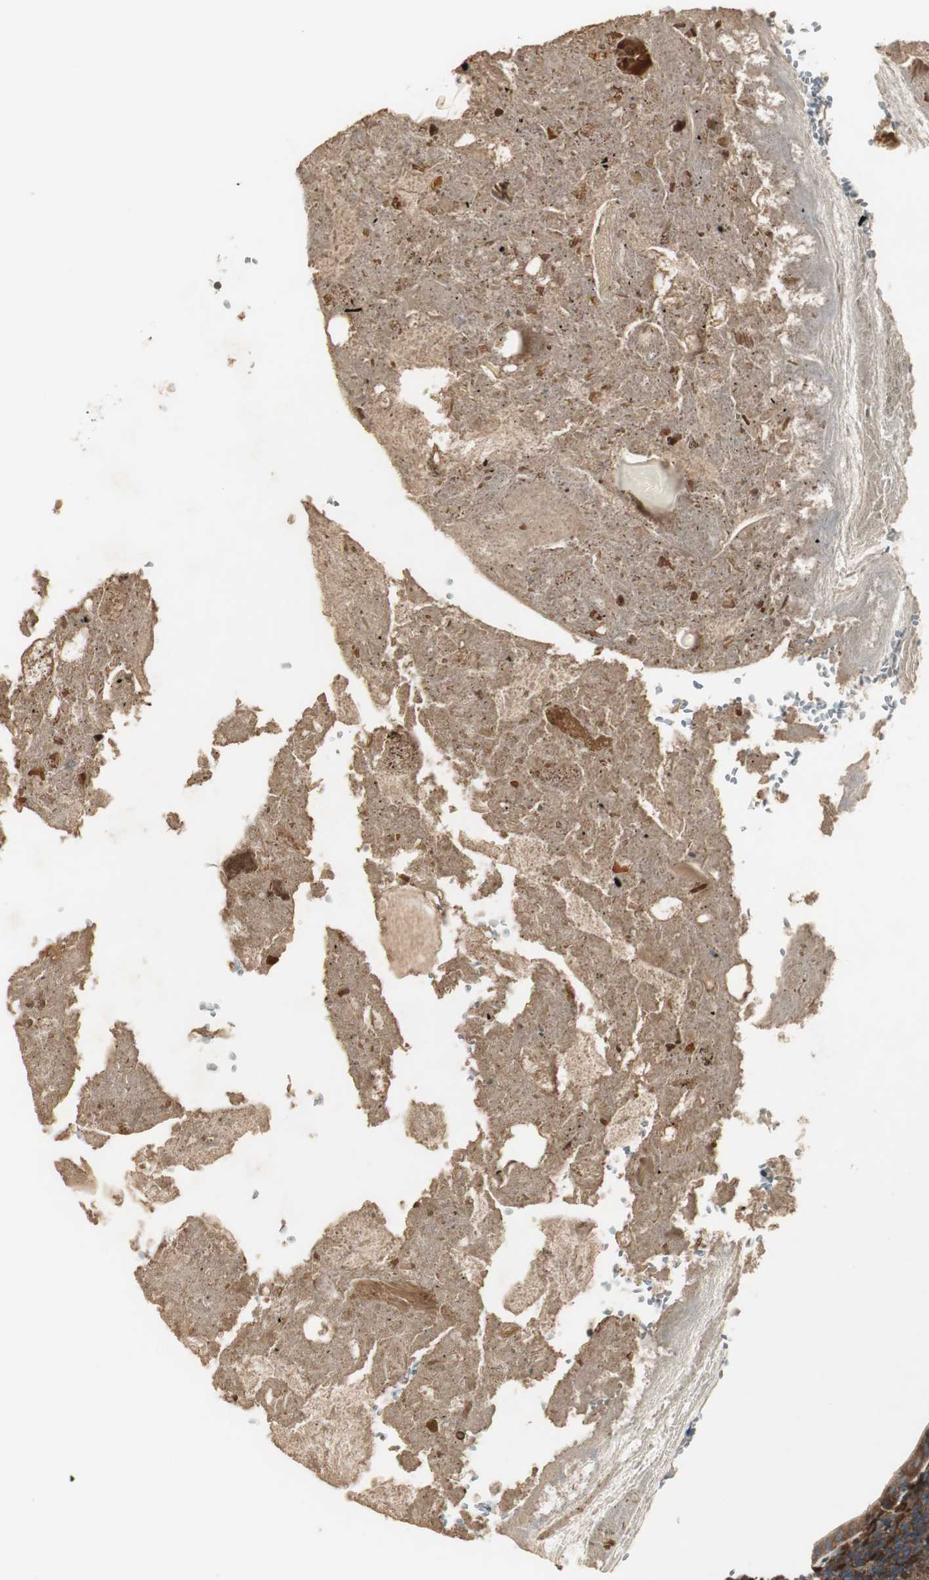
{"staining": {"intensity": "strong", "quantity": ">75%", "location": "cytoplasmic/membranous"}, "tissue": "appendix", "cell_type": "Glandular cells", "image_type": "normal", "snomed": [{"axis": "morphology", "description": "Normal tissue, NOS"}, {"axis": "topography", "description": "Appendix"}], "caption": "About >75% of glandular cells in benign appendix display strong cytoplasmic/membranous protein expression as visualized by brown immunohistochemical staining.", "gene": "NCK1", "patient": {"sex": "female", "age": 10}}